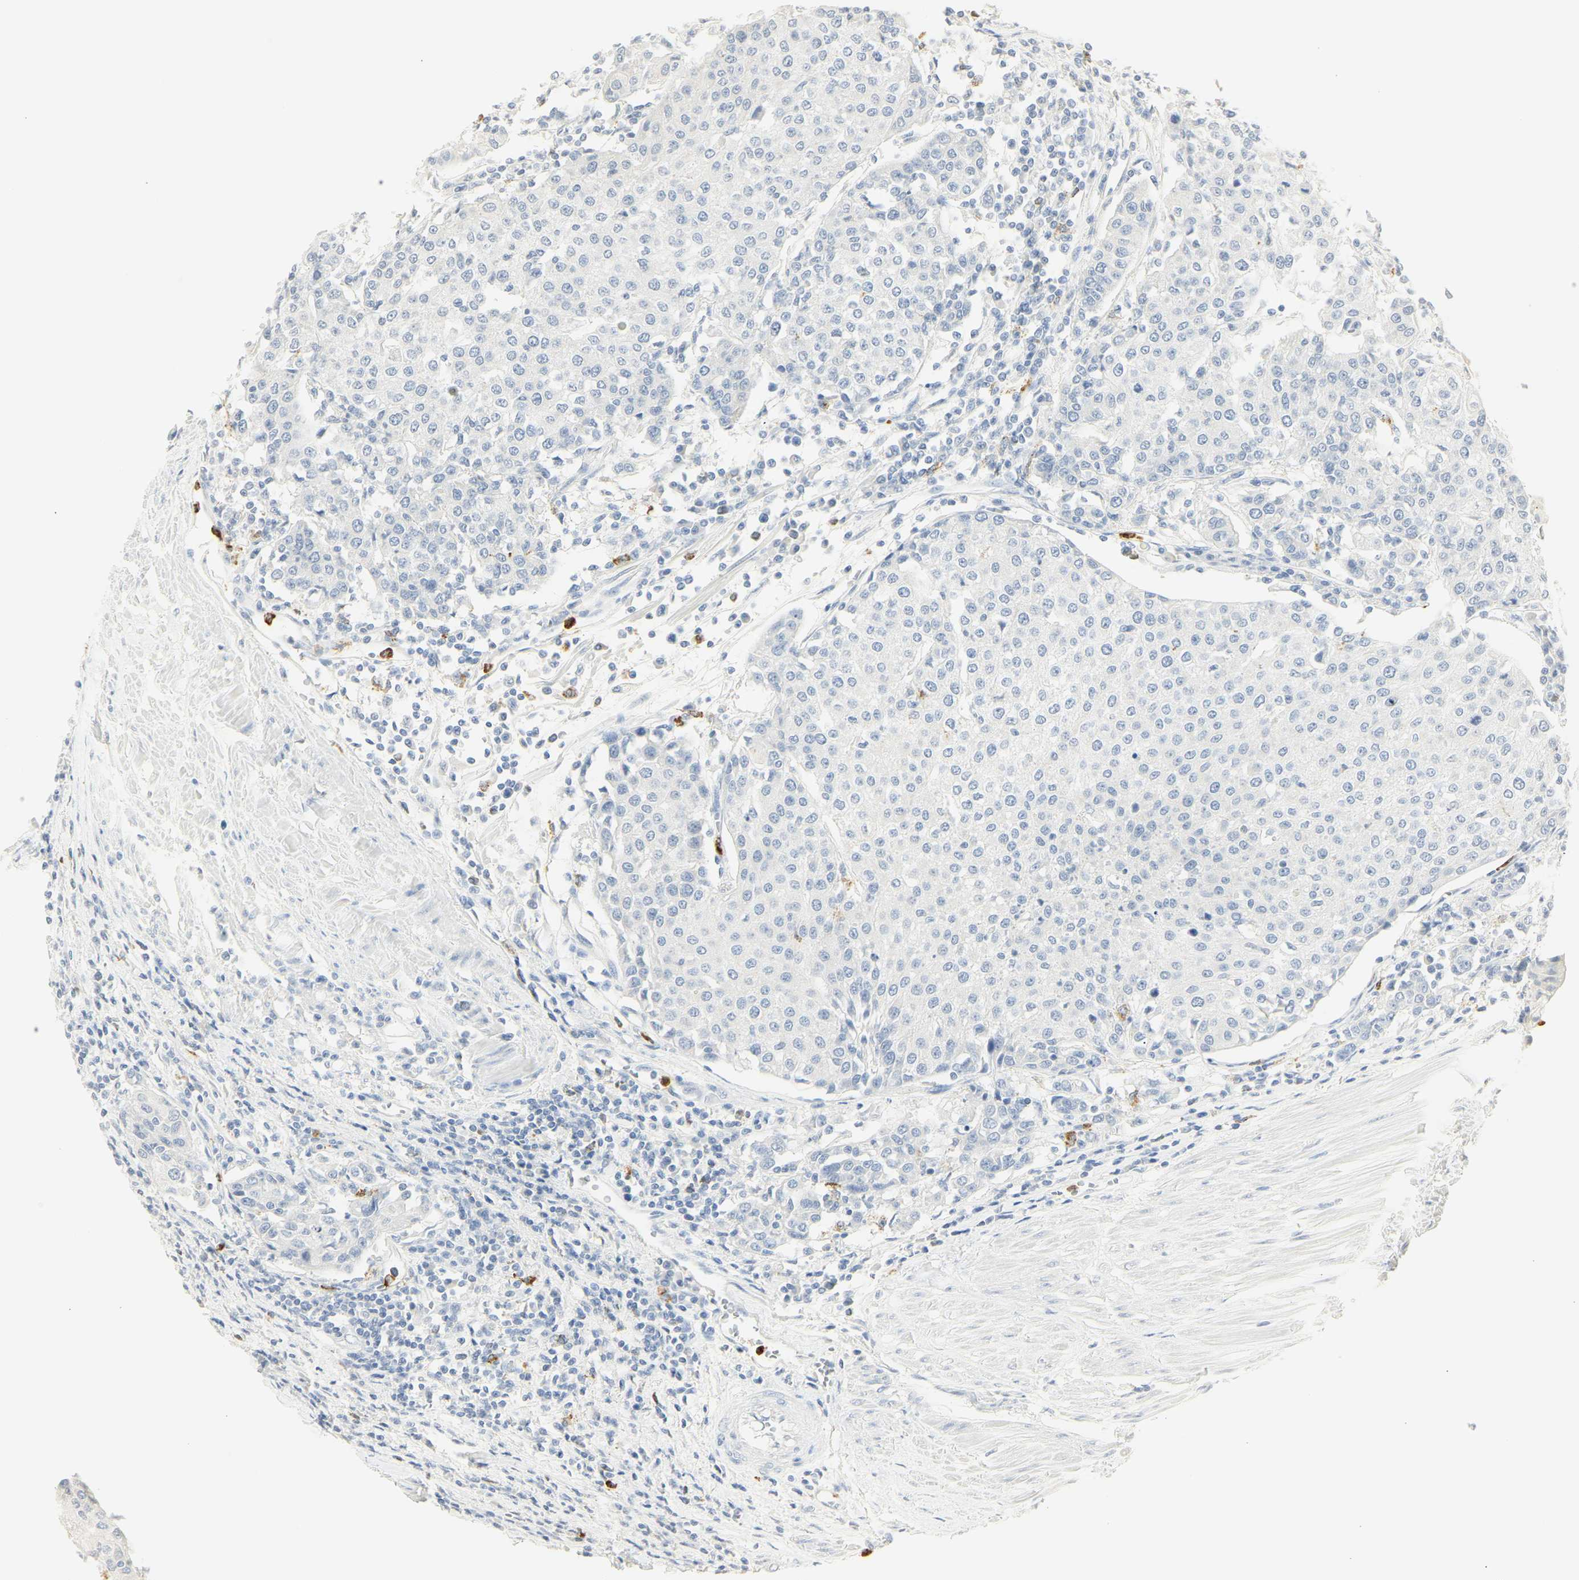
{"staining": {"intensity": "negative", "quantity": "none", "location": "none"}, "tissue": "urothelial cancer", "cell_type": "Tumor cells", "image_type": "cancer", "snomed": [{"axis": "morphology", "description": "Urothelial carcinoma, High grade"}, {"axis": "topography", "description": "Urinary bladder"}], "caption": "Tumor cells are negative for protein expression in human high-grade urothelial carcinoma. (DAB (3,3'-diaminobenzidine) immunohistochemistry (IHC) visualized using brightfield microscopy, high magnification).", "gene": "MPO", "patient": {"sex": "female", "age": 85}}